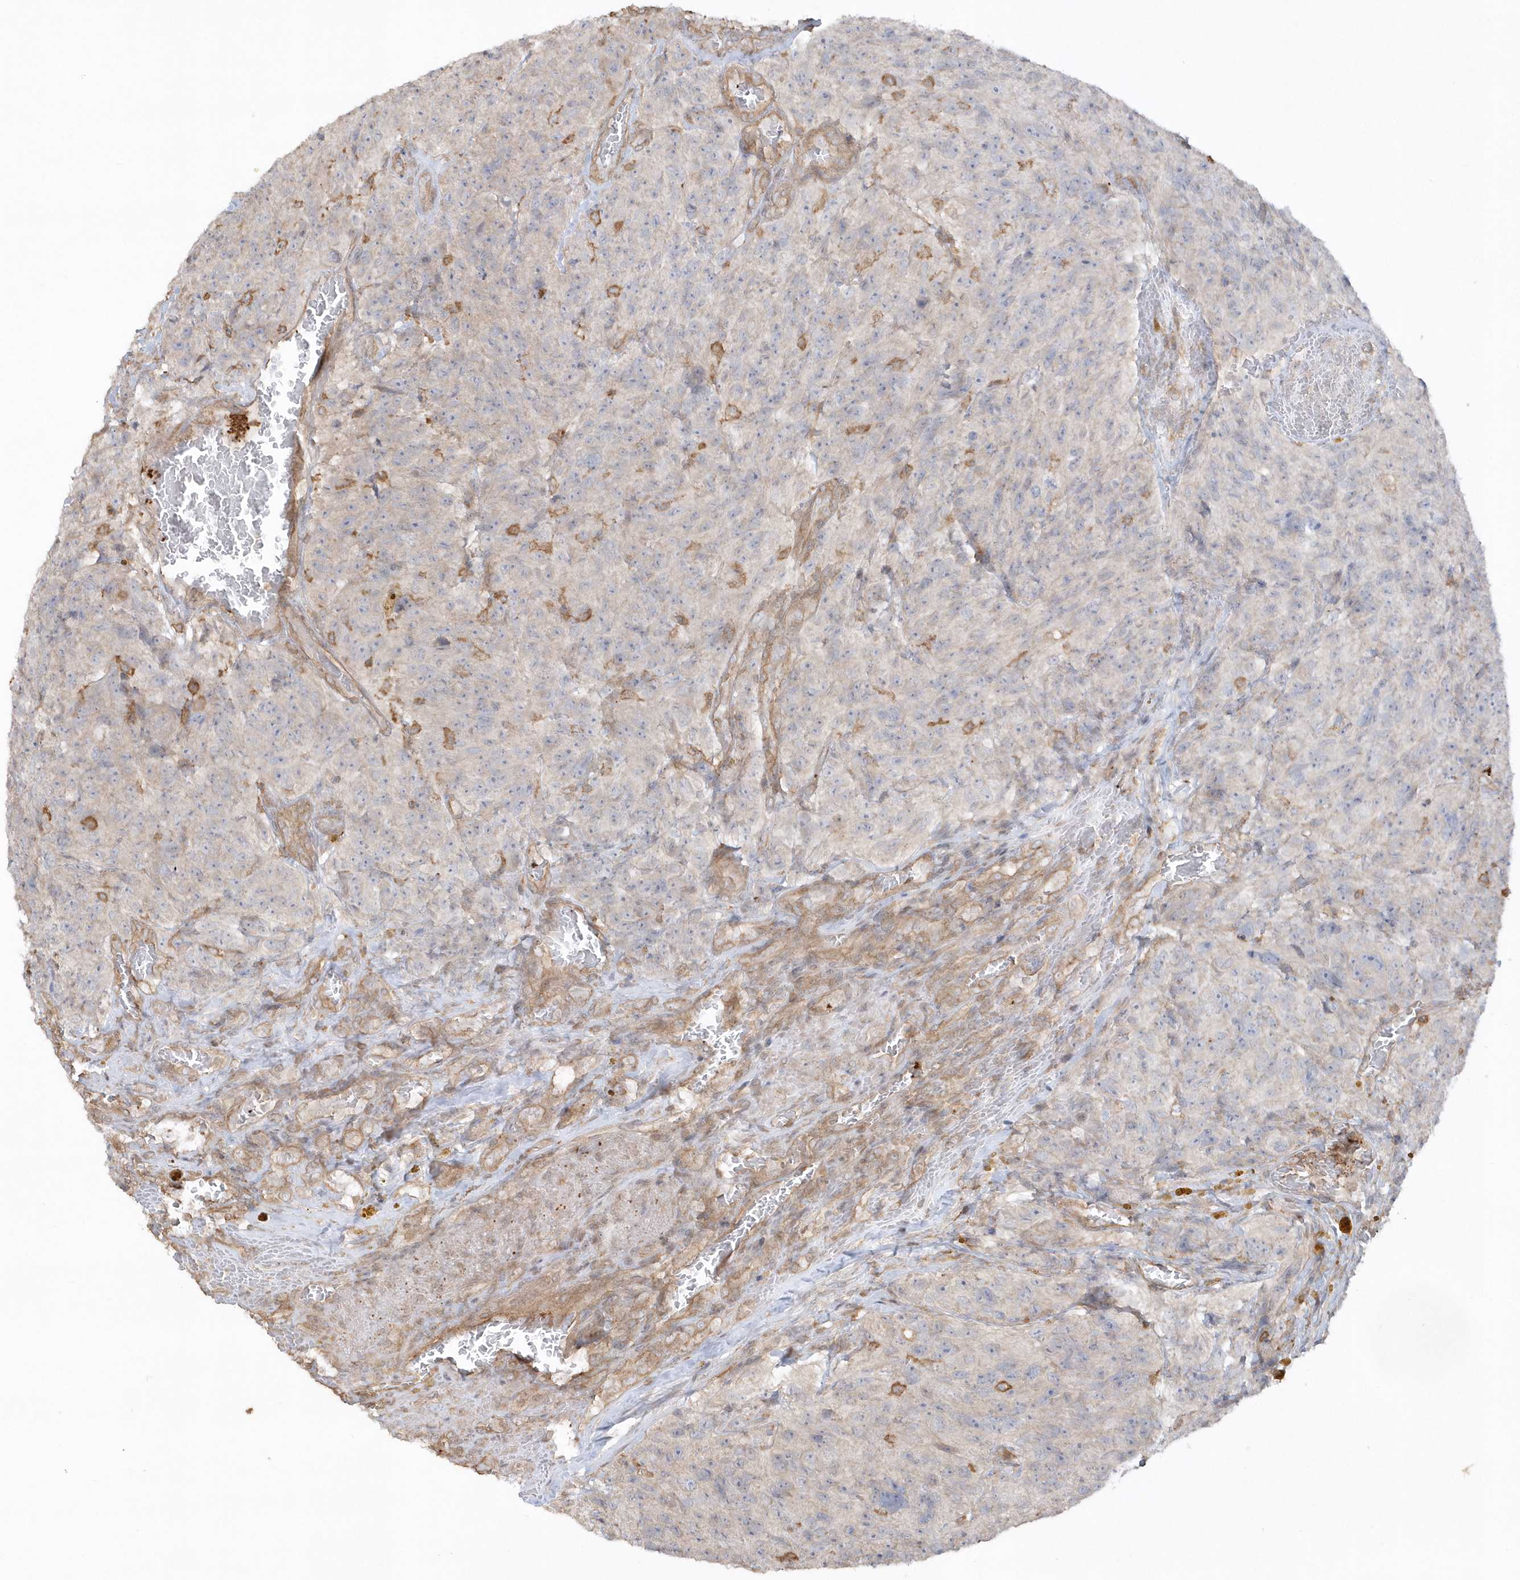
{"staining": {"intensity": "negative", "quantity": "none", "location": "none"}, "tissue": "glioma", "cell_type": "Tumor cells", "image_type": "cancer", "snomed": [{"axis": "morphology", "description": "Glioma, malignant, High grade"}, {"axis": "topography", "description": "Brain"}], "caption": "Immunohistochemistry (IHC) of human glioma exhibits no staining in tumor cells.", "gene": "BSN", "patient": {"sex": "male", "age": 69}}